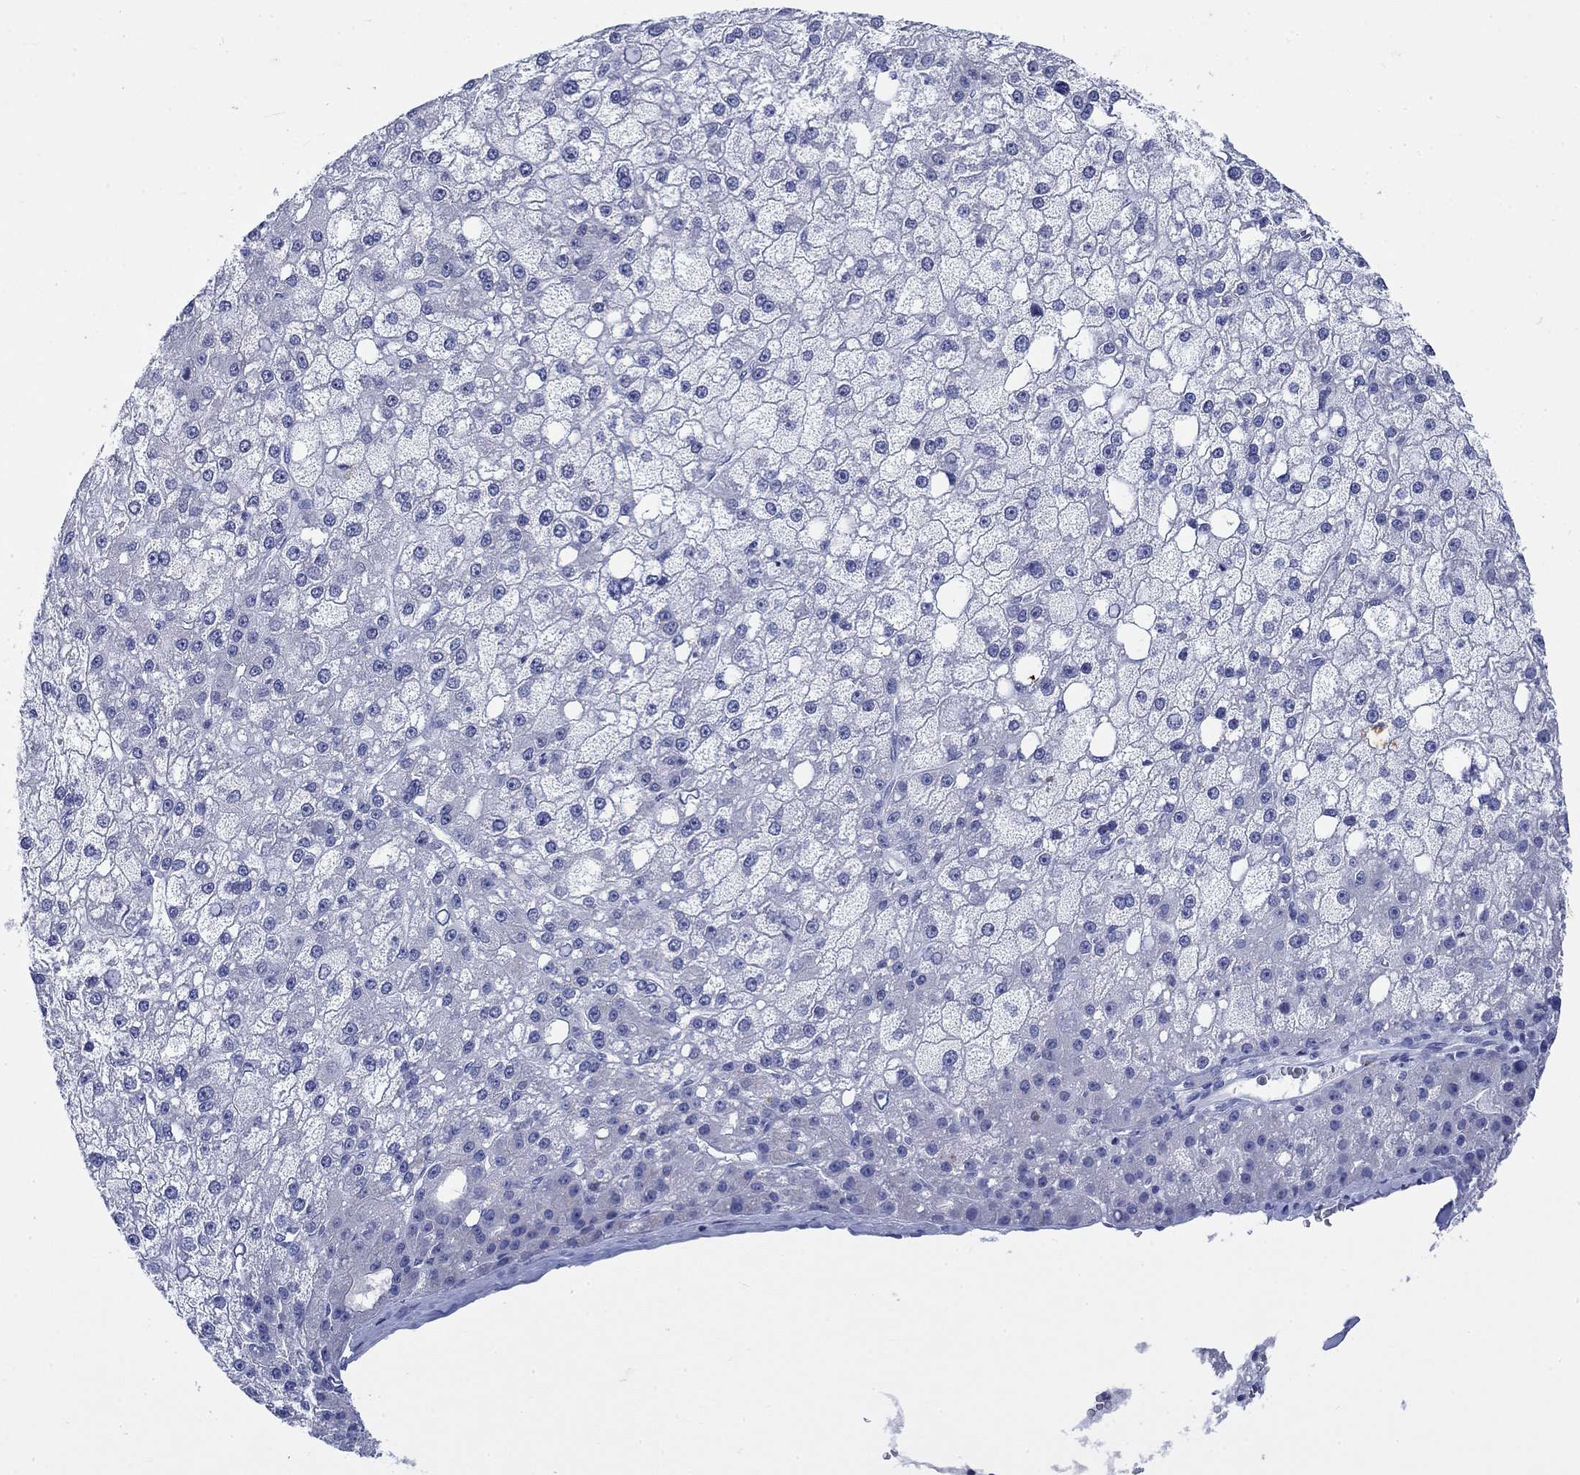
{"staining": {"intensity": "negative", "quantity": "none", "location": "none"}, "tissue": "liver cancer", "cell_type": "Tumor cells", "image_type": "cancer", "snomed": [{"axis": "morphology", "description": "Carcinoma, Hepatocellular, NOS"}, {"axis": "topography", "description": "Liver"}], "caption": "There is no significant positivity in tumor cells of liver cancer.", "gene": "KRT76", "patient": {"sex": "male", "age": 67}}